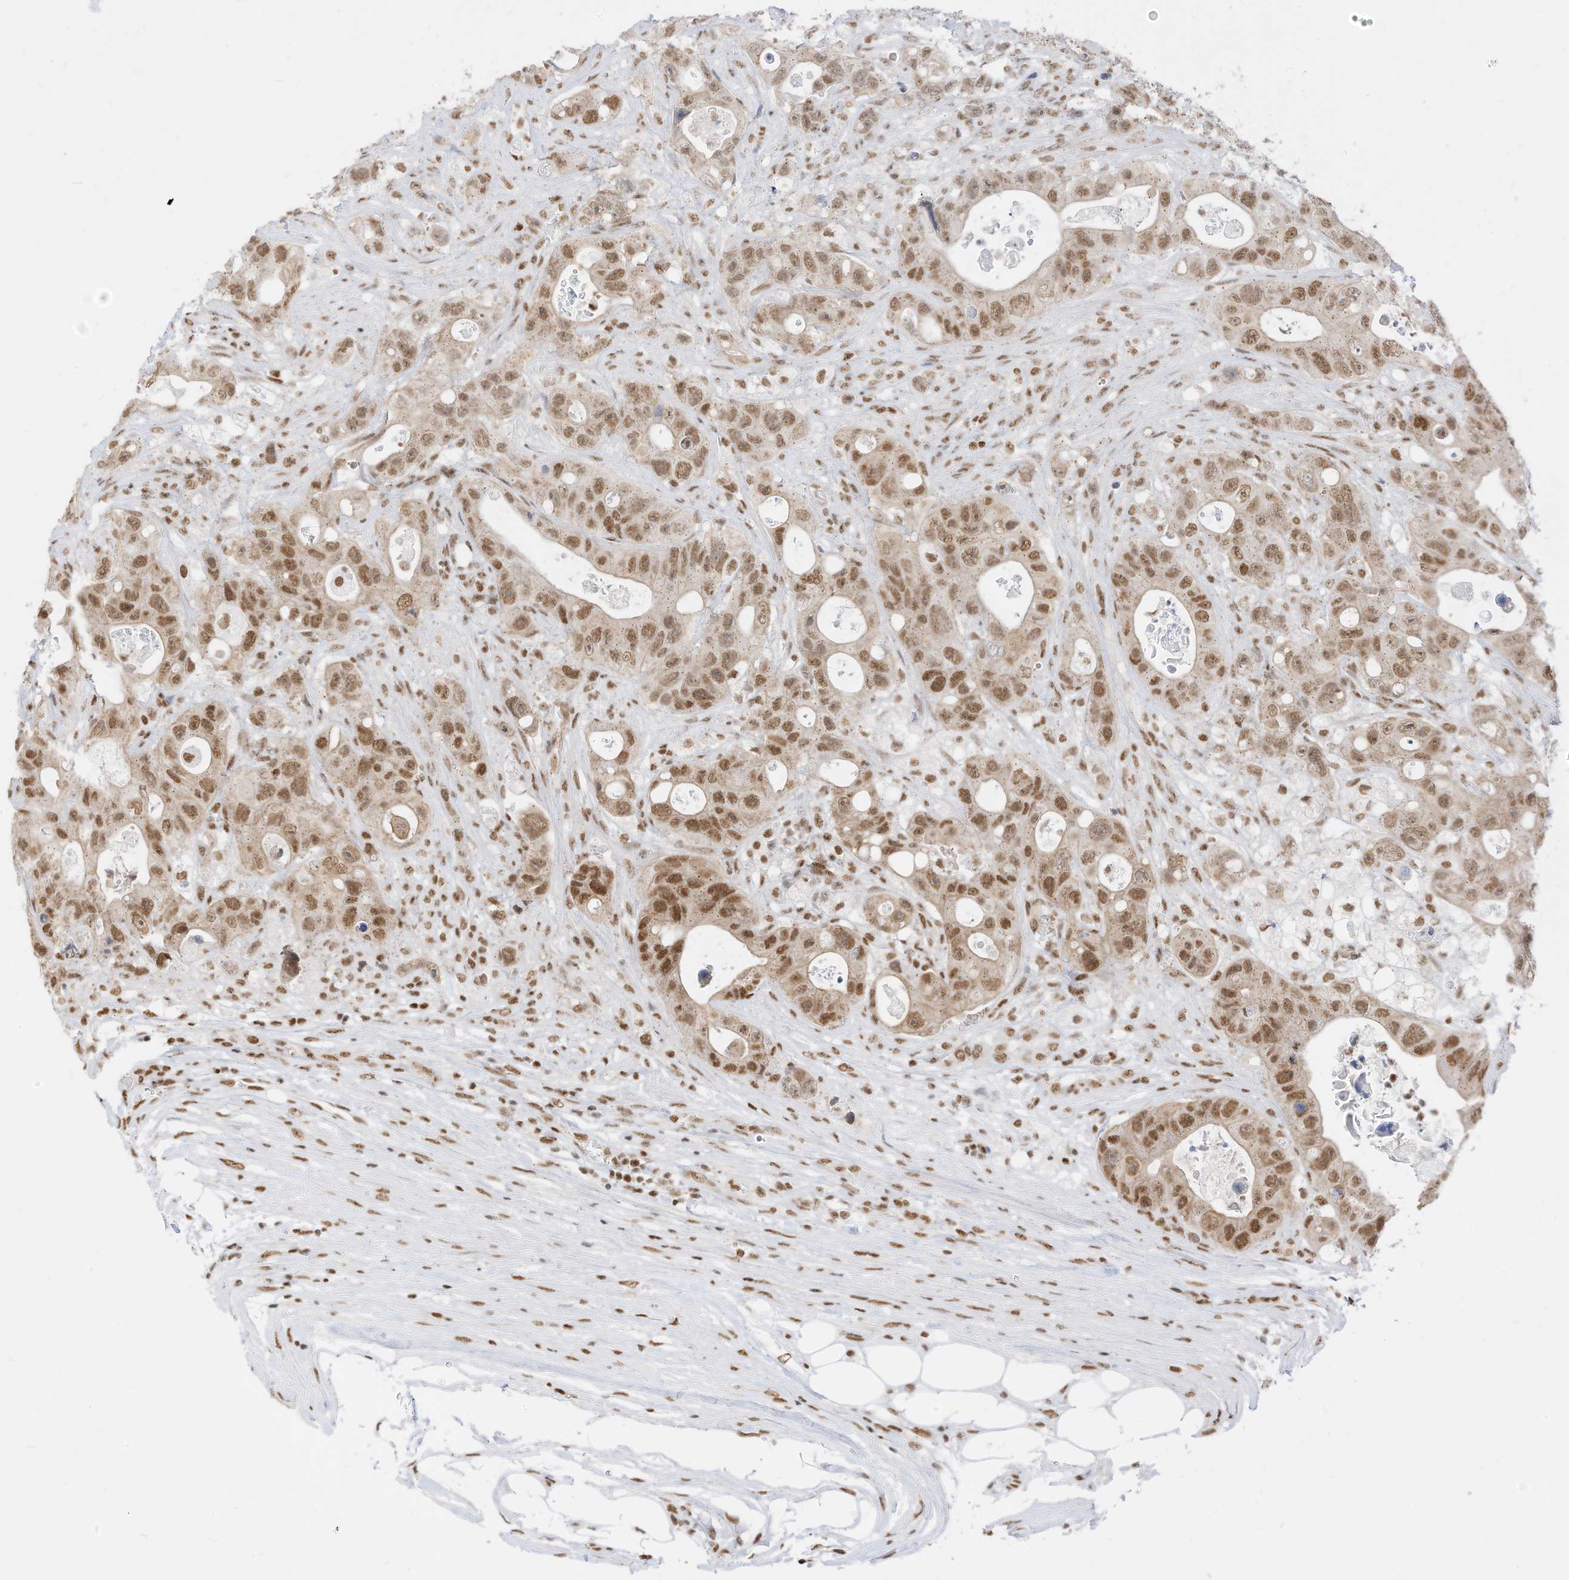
{"staining": {"intensity": "moderate", "quantity": ">75%", "location": "nuclear"}, "tissue": "colorectal cancer", "cell_type": "Tumor cells", "image_type": "cancer", "snomed": [{"axis": "morphology", "description": "Adenocarcinoma, NOS"}, {"axis": "topography", "description": "Colon"}], "caption": "About >75% of tumor cells in human colorectal cancer (adenocarcinoma) exhibit moderate nuclear protein positivity as visualized by brown immunohistochemical staining.", "gene": "SMARCA2", "patient": {"sex": "female", "age": 46}}